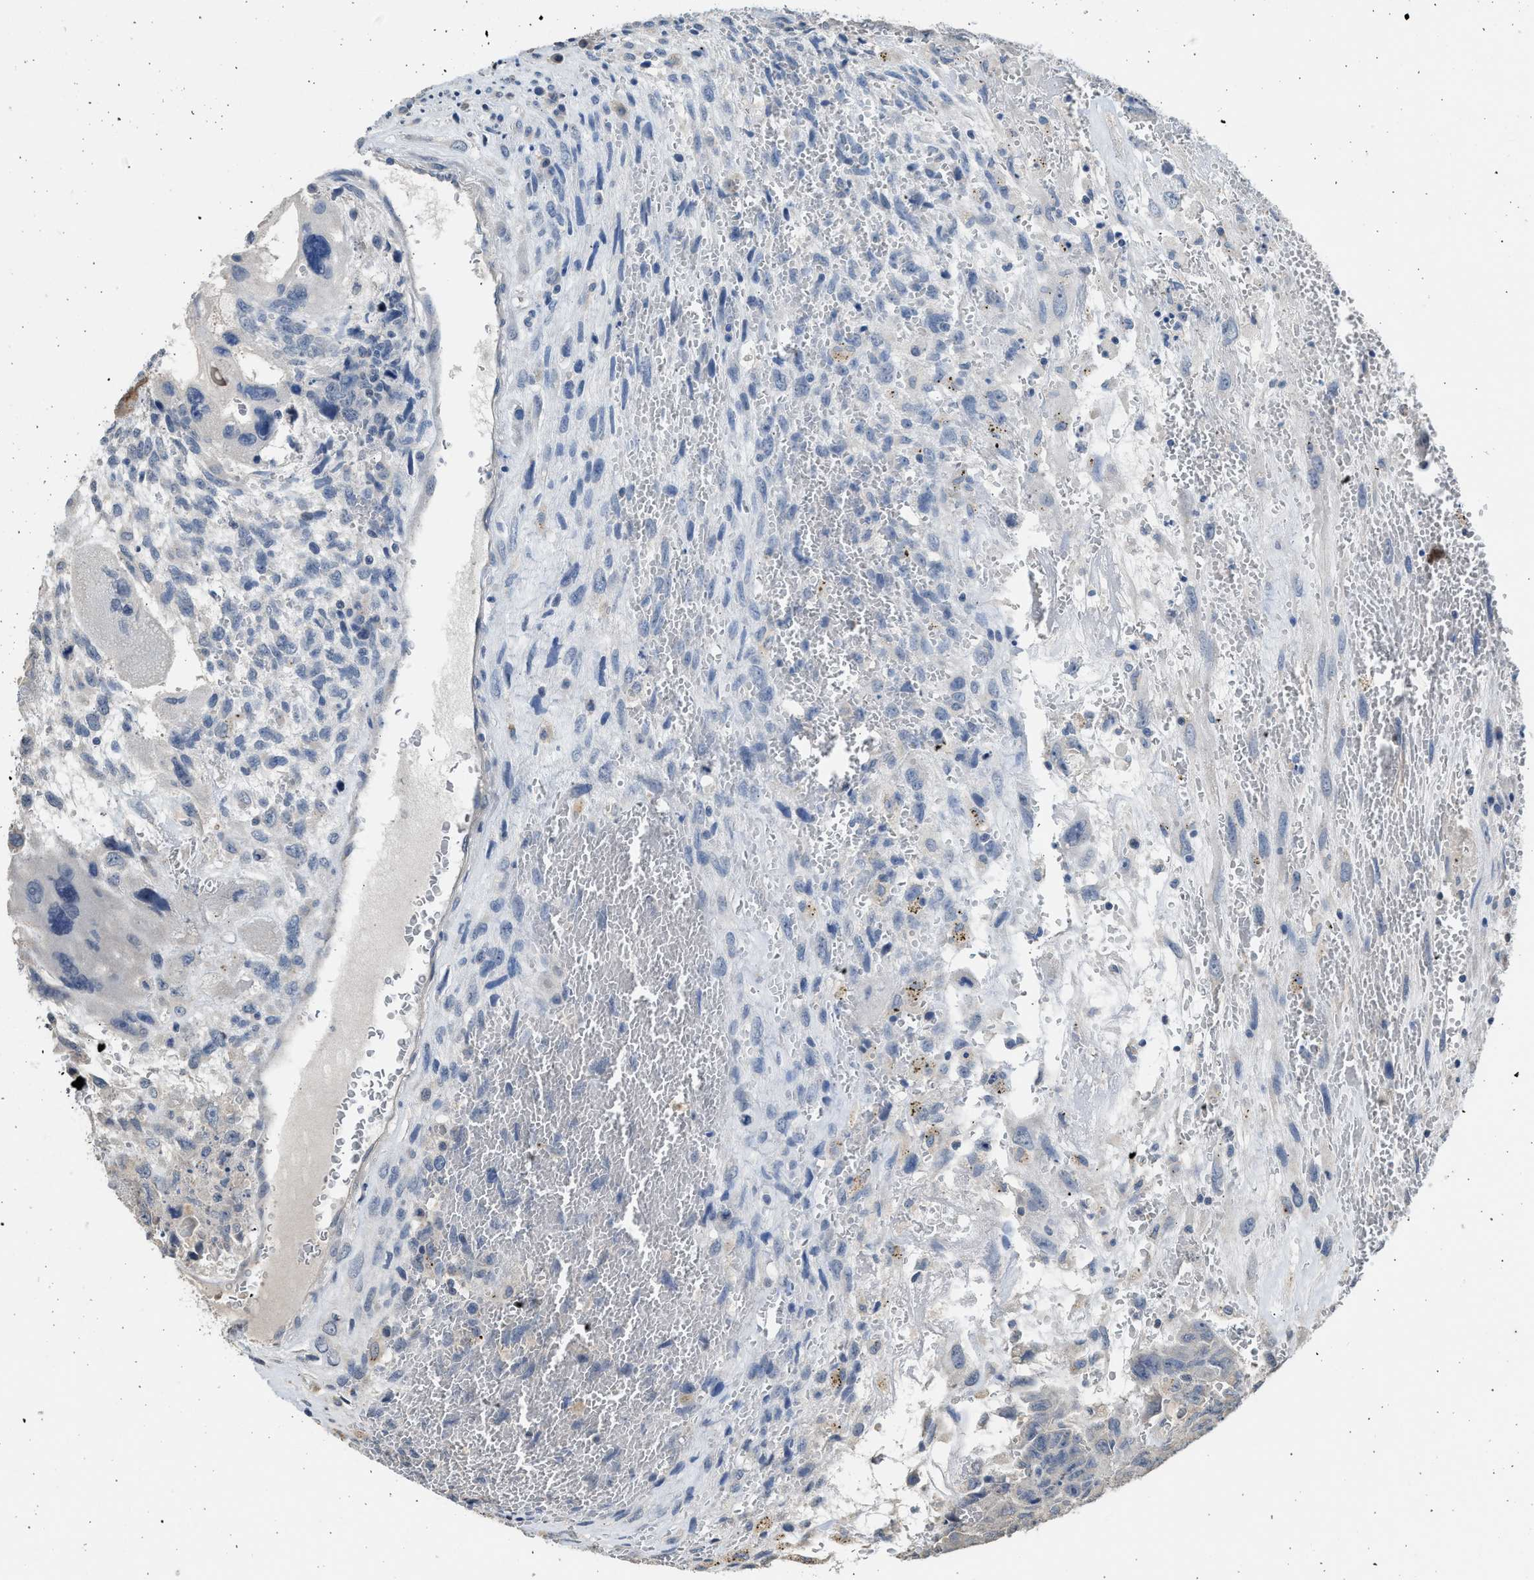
{"staining": {"intensity": "negative", "quantity": "none", "location": "none"}, "tissue": "testis cancer", "cell_type": "Tumor cells", "image_type": "cancer", "snomed": [{"axis": "morphology", "description": "Carcinoma, Embryonal, NOS"}, {"axis": "topography", "description": "Testis"}], "caption": "Testis cancer (embryonal carcinoma) was stained to show a protein in brown. There is no significant staining in tumor cells. Brightfield microscopy of immunohistochemistry stained with DAB (3,3'-diaminobenzidine) (brown) and hematoxylin (blue), captured at high magnification.", "gene": "SULT2A1", "patient": {"sex": "male", "age": 28}}